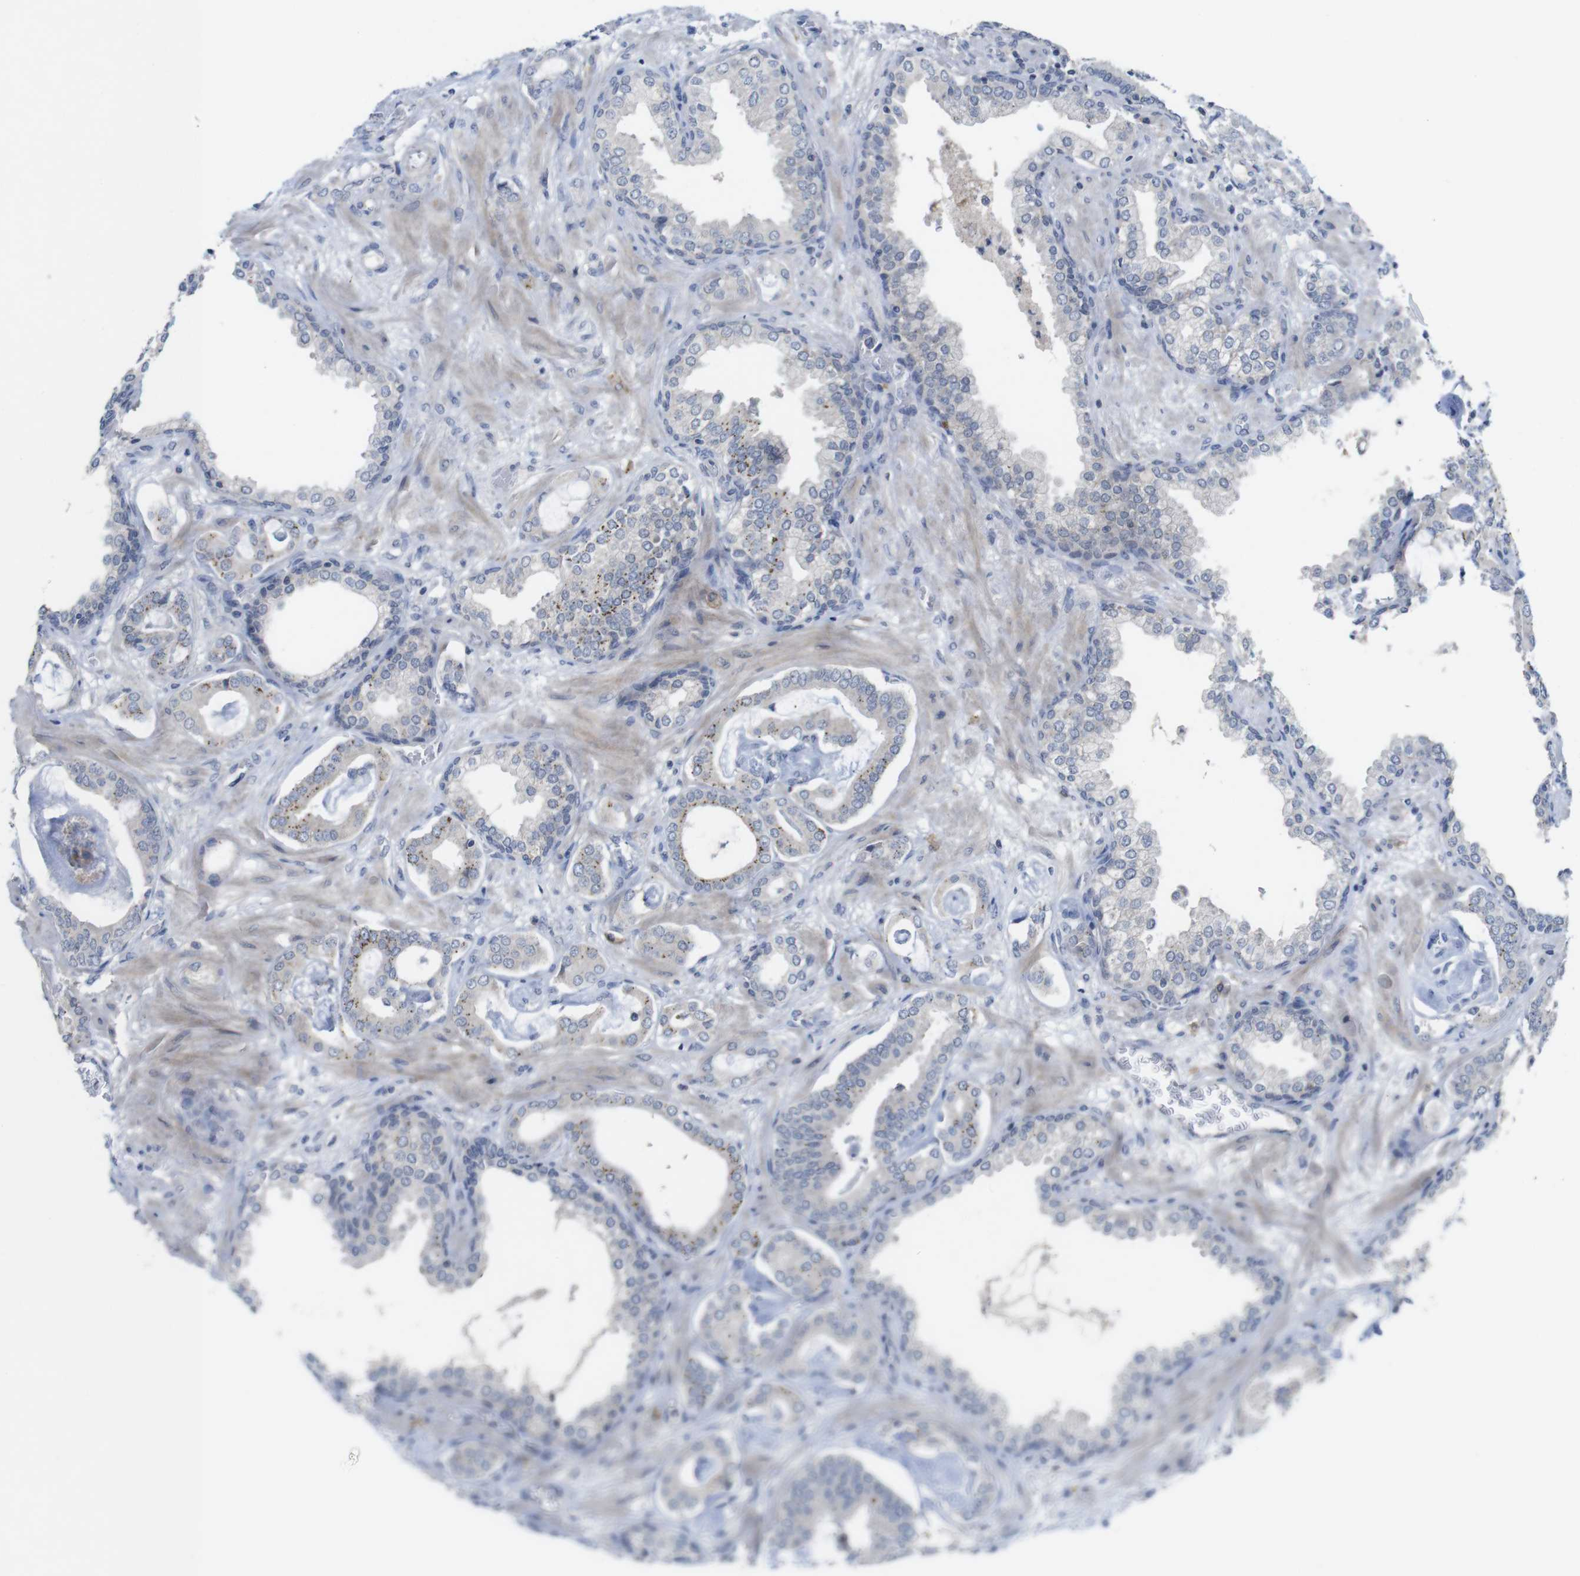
{"staining": {"intensity": "moderate", "quantity": "<25%", "location": "cytoplasmic/membranous"}, "tissue": "prostate cancer", "cell_type": "Tumor cells", "image_type": "cancer", "snomed": [{"axis": "morphology", "description": "Adenocarcinoma, Low grade"}, {"axis": "topography", "description": "Prostate"}], "caption": "Immunohistochemical staining of human prostate low-grade adenocarcinoma shows low levels of moderate cytoplasmic/membranous protein expression in approximately <25% of tumor cells.", "gene": "SLAMF7", "patient": {"sex": "male", "age": 53}}